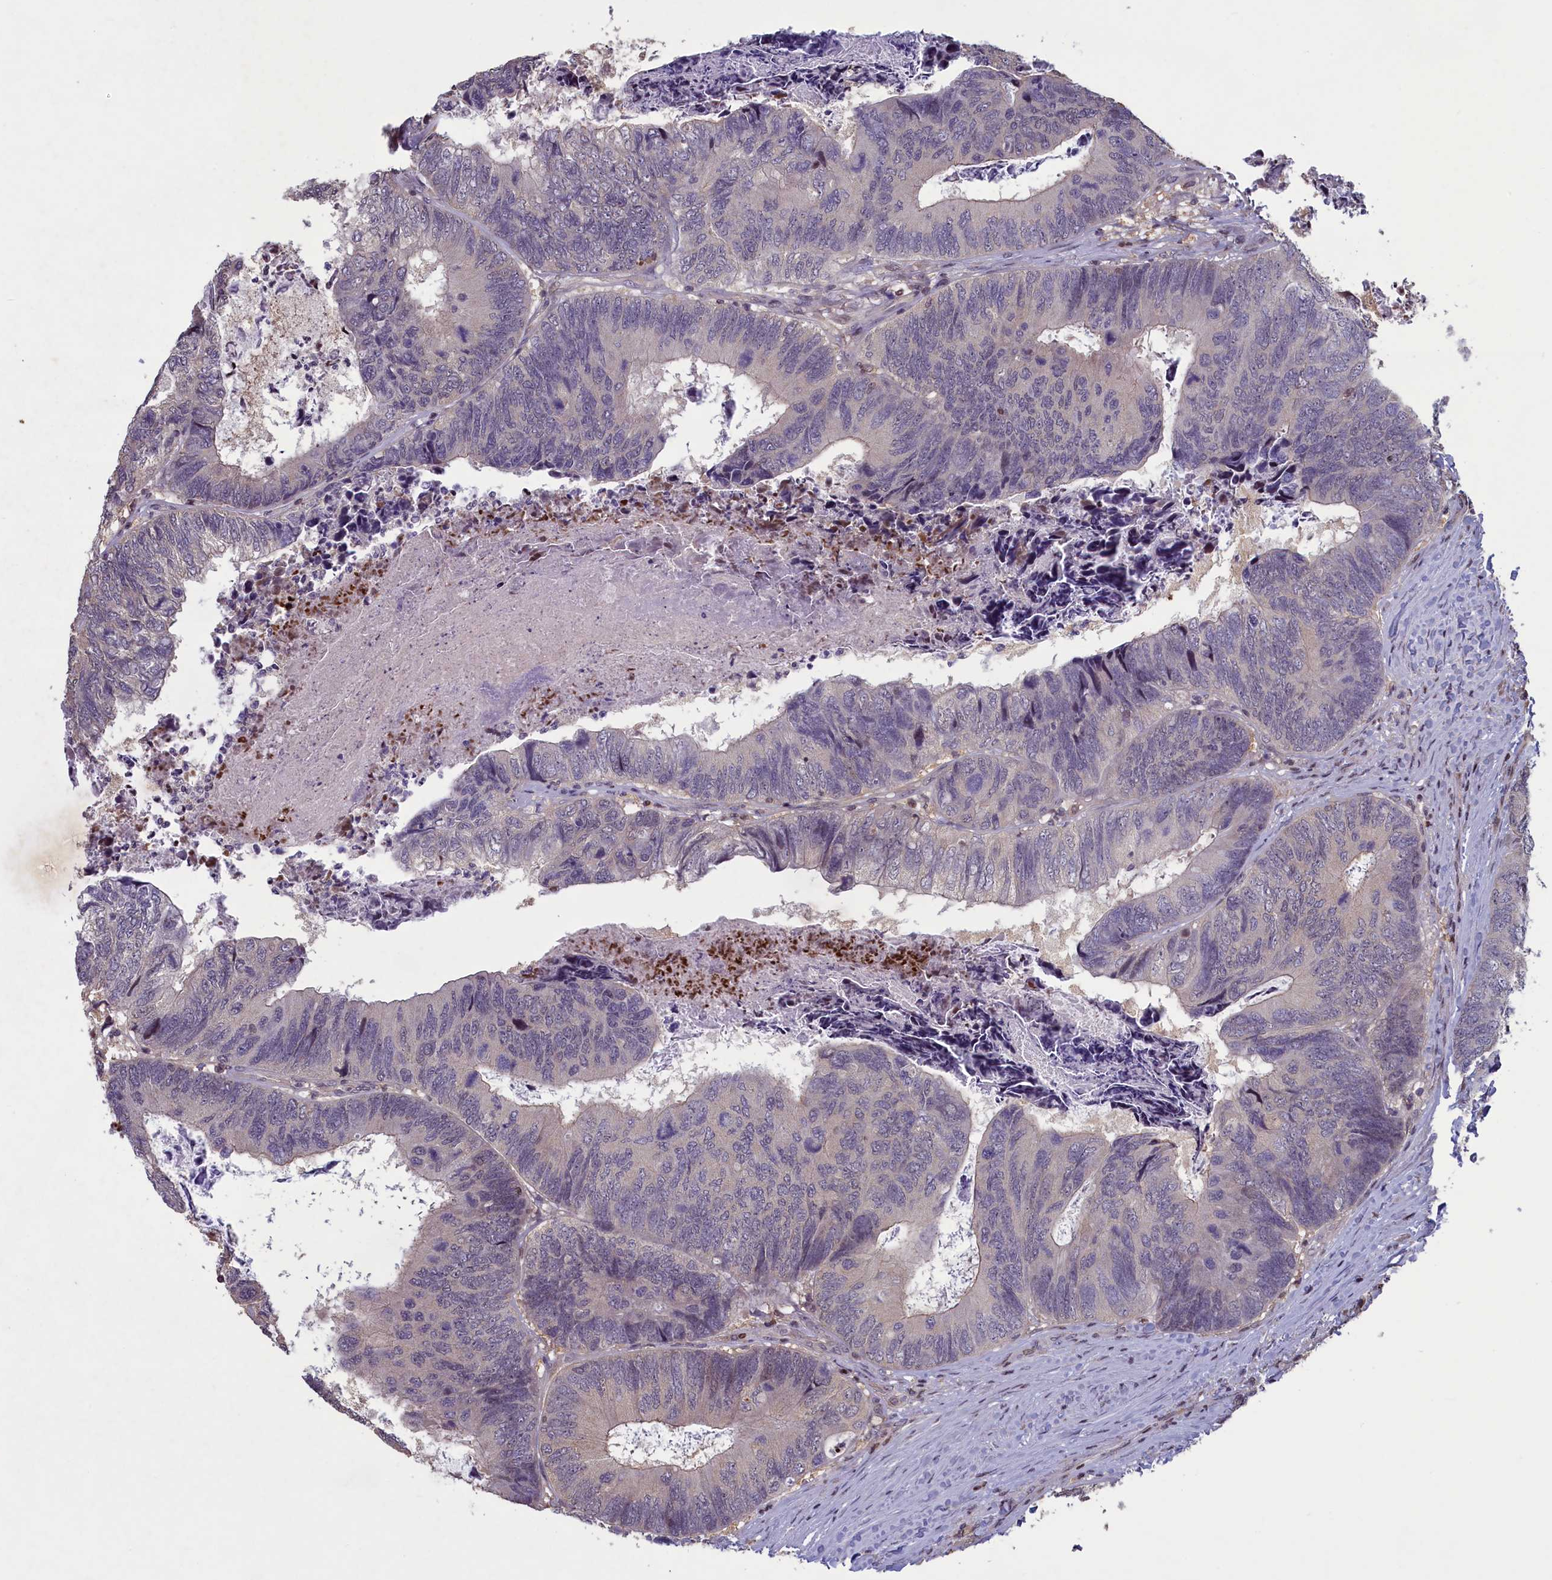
{"staining": {"intensity": "negative", "quantity": "none", "location": "none"}, "tissue": "colorectal cancer", "cell_type": "Tumor cells", "image_type": "cancer", "snomed": [{"axis": "morphology", "description": "Adenocarcinoma, NOS"}, {"axis": "topography", "description": "Colon"}], "caption": "A photomicrograph of human adenocarcinoma (colorectal) is negative for staining in tumor cells.", "gene": "NUBP1", "patient": {"sex": "female", "age": 67}}